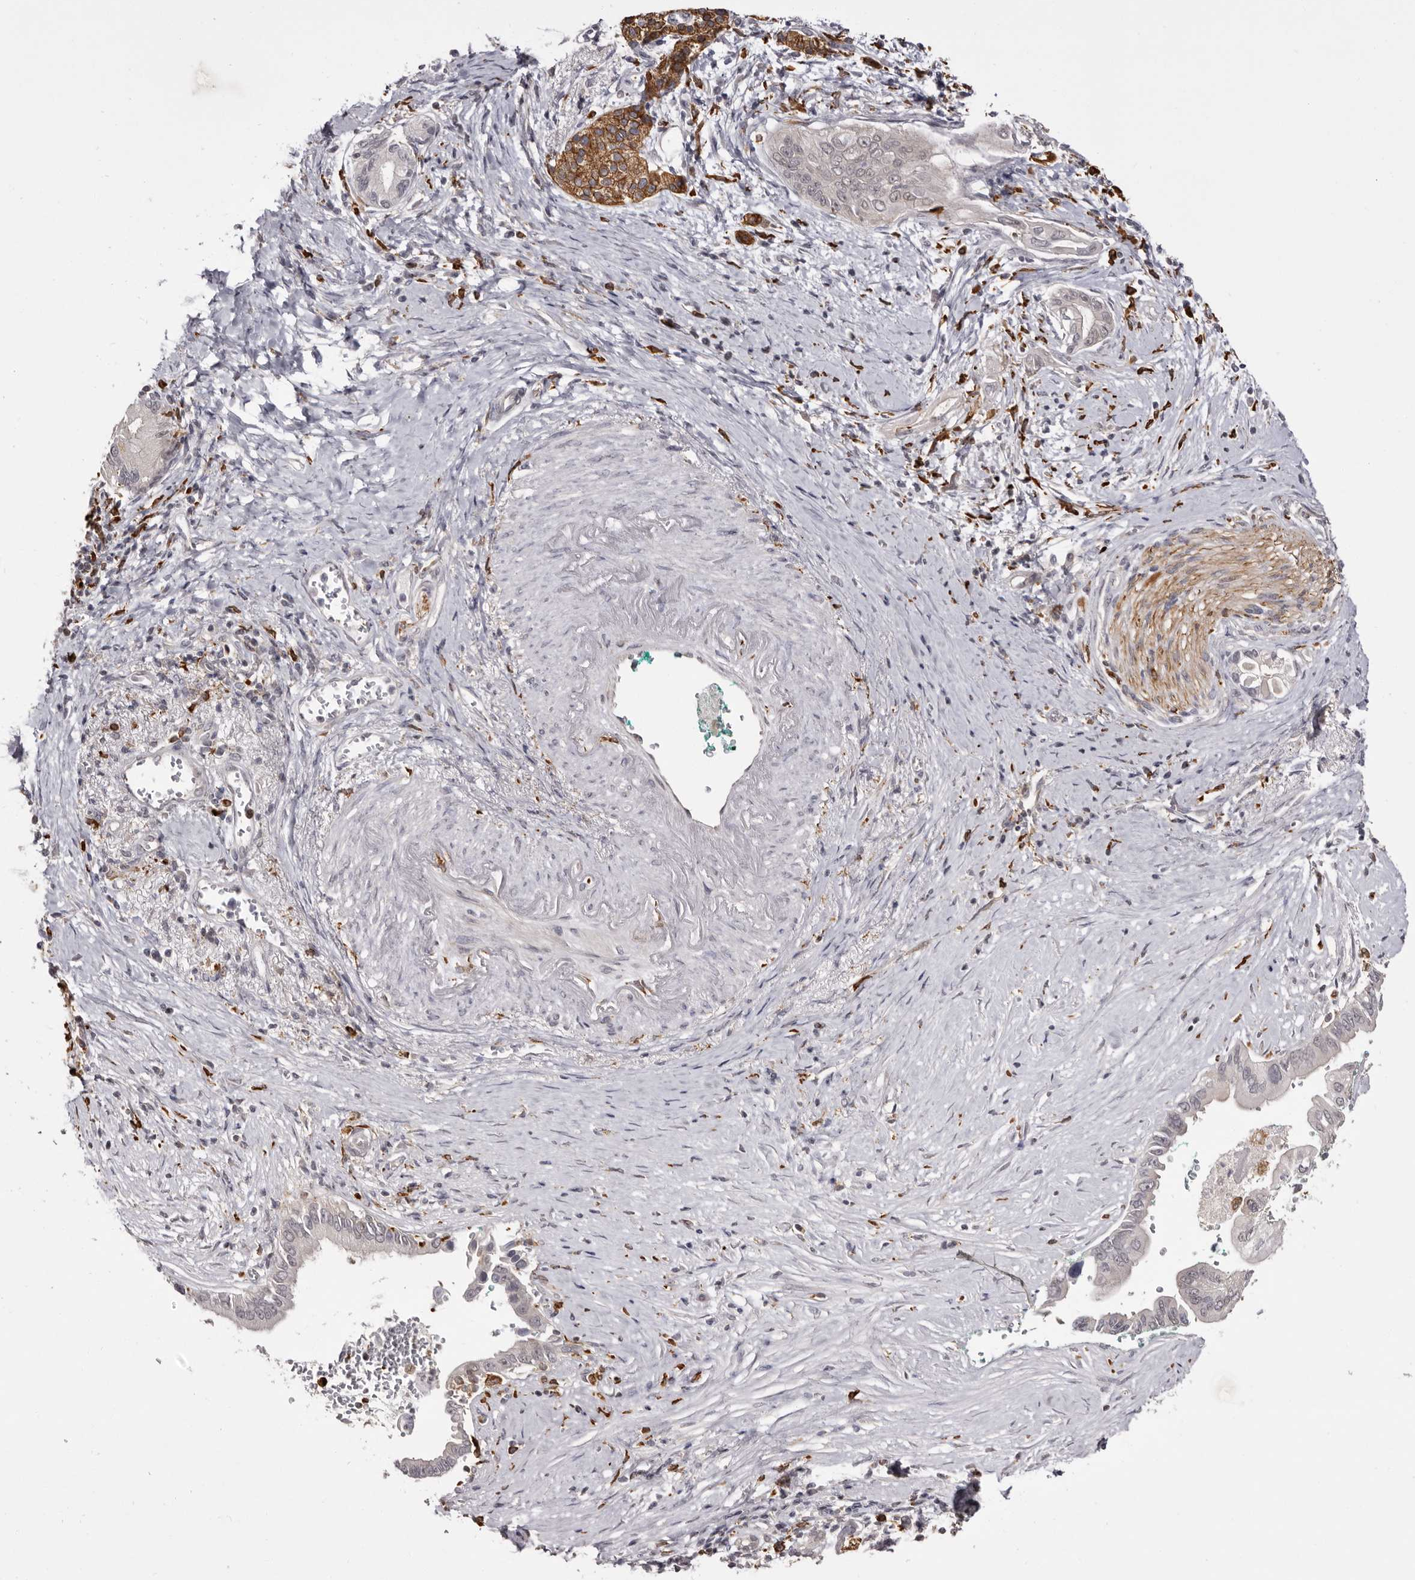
{"staining": {"intensity": "negative", "quantity": "none", "location": "none"}, "tissue": "pancreatic cancer", "cell_type": "Tumor cells", "image_type": "cancer", "snomed": [{"axis": "morphology", "description": "Adenocarcinoma, NOS"}, {"axis": "topography", "description": "Pancreas"}], "caption": "Micrograph shows no protein positivity in tumor cells of adenocarcinoma (pancreatic) tissue.", "gene": "TNNI1", "patient": {"sex": "male", "age": 78}}